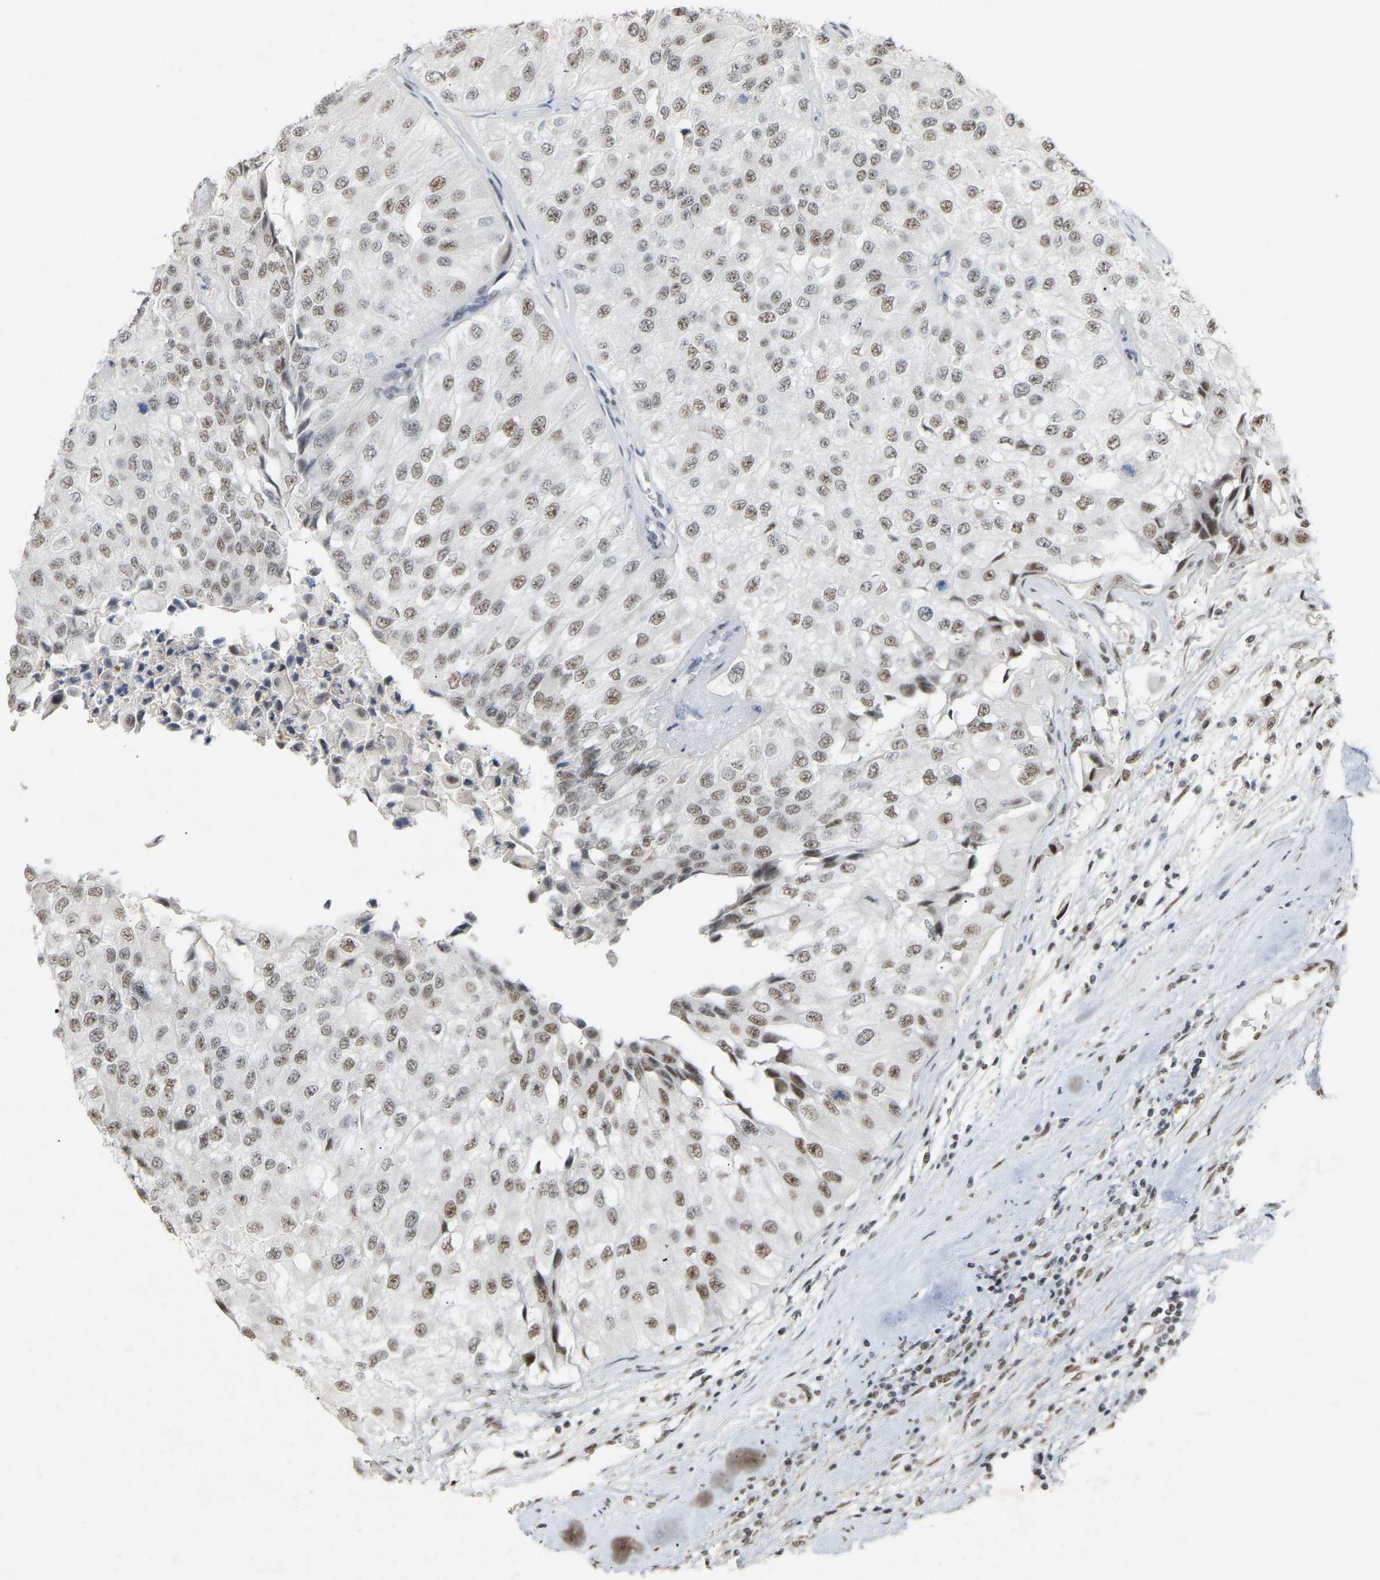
{"staining": {"intensity": "weak", "quantity": ">75%", "location": "nuclear"}, "tissue": "urothelial cancer", "cell_type": "Tumor cells", "image_type": "cancer", "snomed": [{"axis": "morphology", "description": "Urothelial carcinoma, High grade"}, {"axis": "topography", "description": "Kidney"}, {"axis": "topography", "description": "Urinary bladder"}], "caption": "A high-resolution image shows immunohistochemistry (IHC) staining of urothelial cancer, which shows weak nuclear staining in approximately >75% of tumor cells.", "gene": "NELFB", "patient": {"sex": "male", "age": 77}}